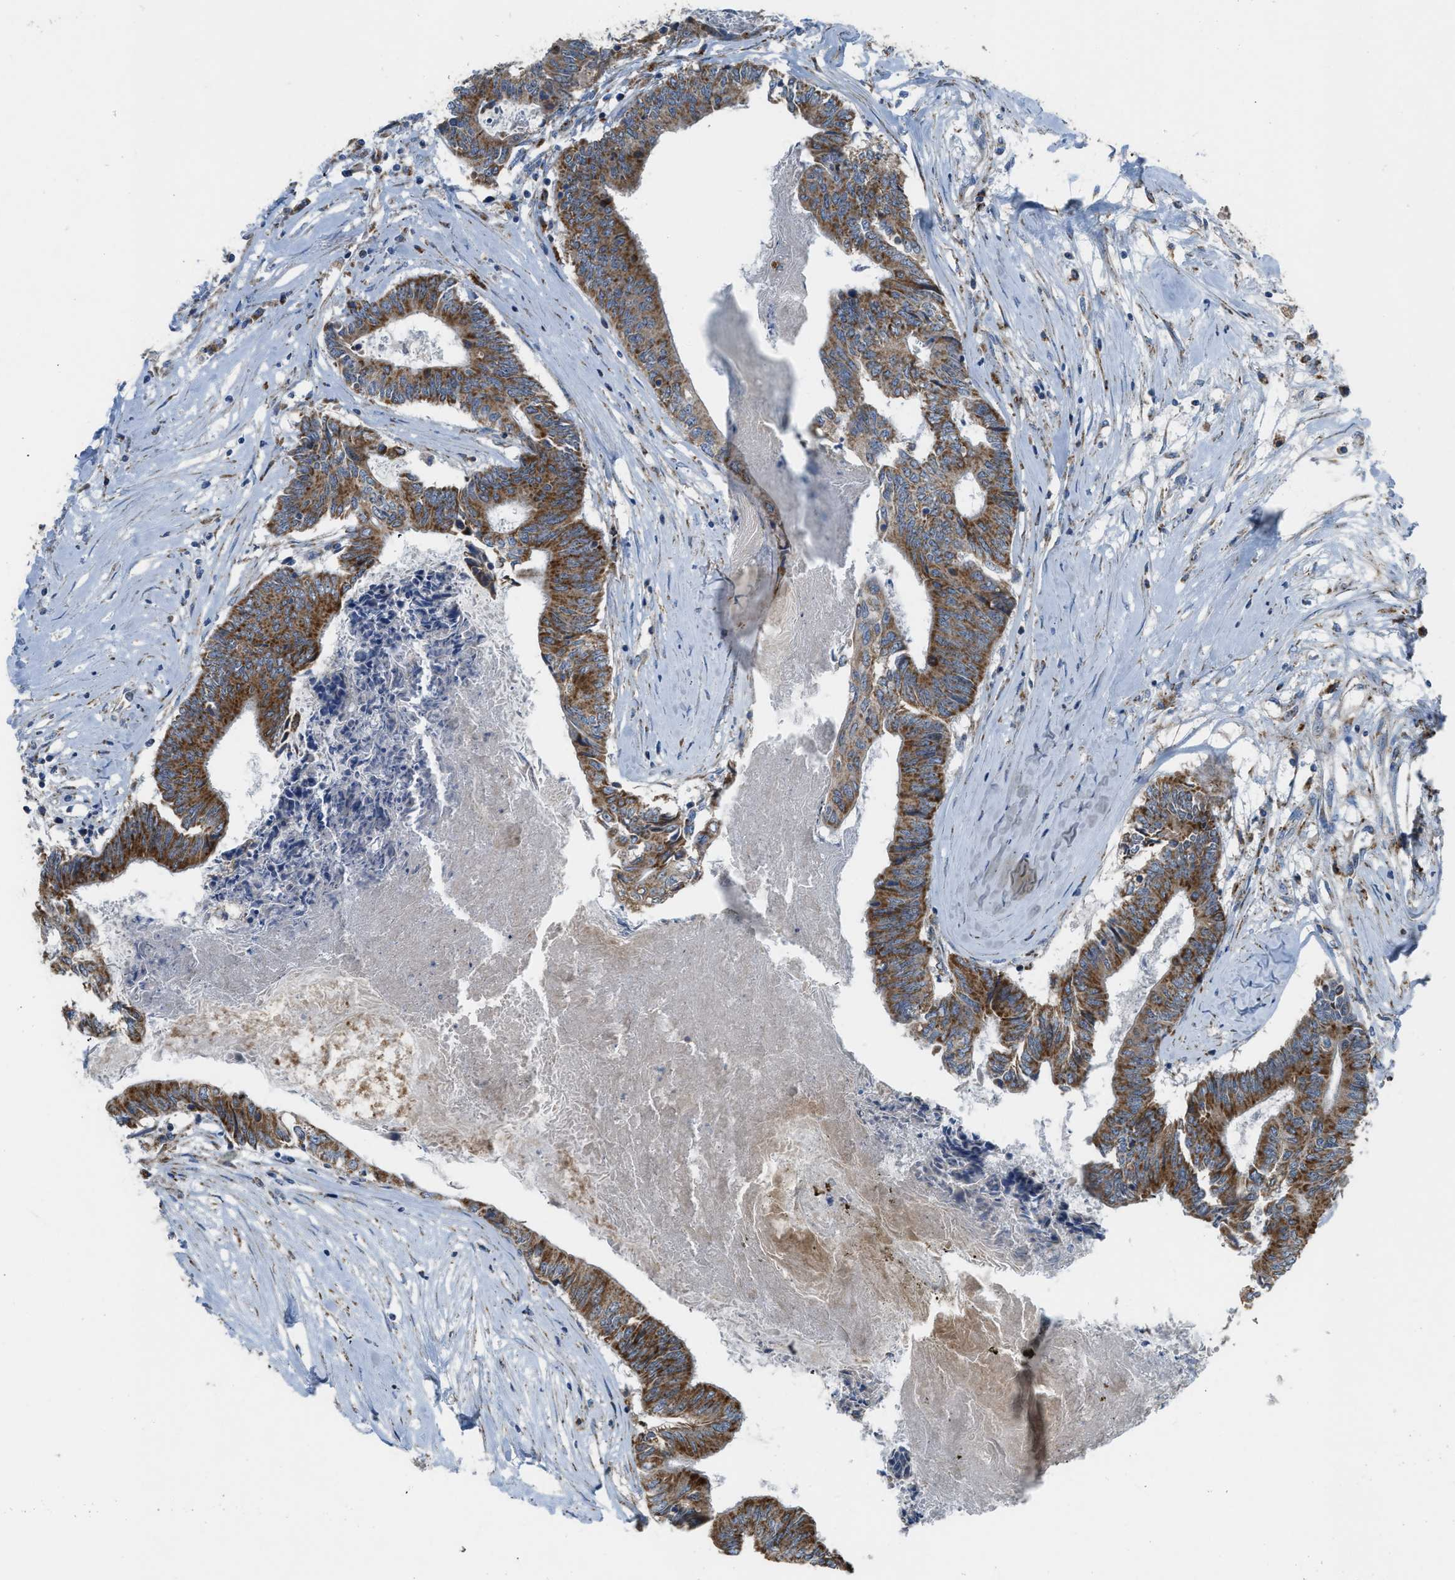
{"staining": {"intensity": "moderate", "quantity": ">75%", "location": "cytoplasmic/membranous"}, "tissue": "colorectal cancer", "cell_type": "Tumor cells", "image_type": "cancer", "snomed": [{"axis": "morphology", "description": "Adenocarcinoma, NOS"}, {"axis": "topography", "description": "Rectum"}], "caption": "Immunohistochemistry image of human colorectal cancer (adenocarcinoma) stained for a protein (brown), which displays medium levels of moderate cytoplasmic/membranous positivity in approximately >75% of tumor cells.", "gene": "SMIM20", "patient": {"sex": "male", "age": 63}}